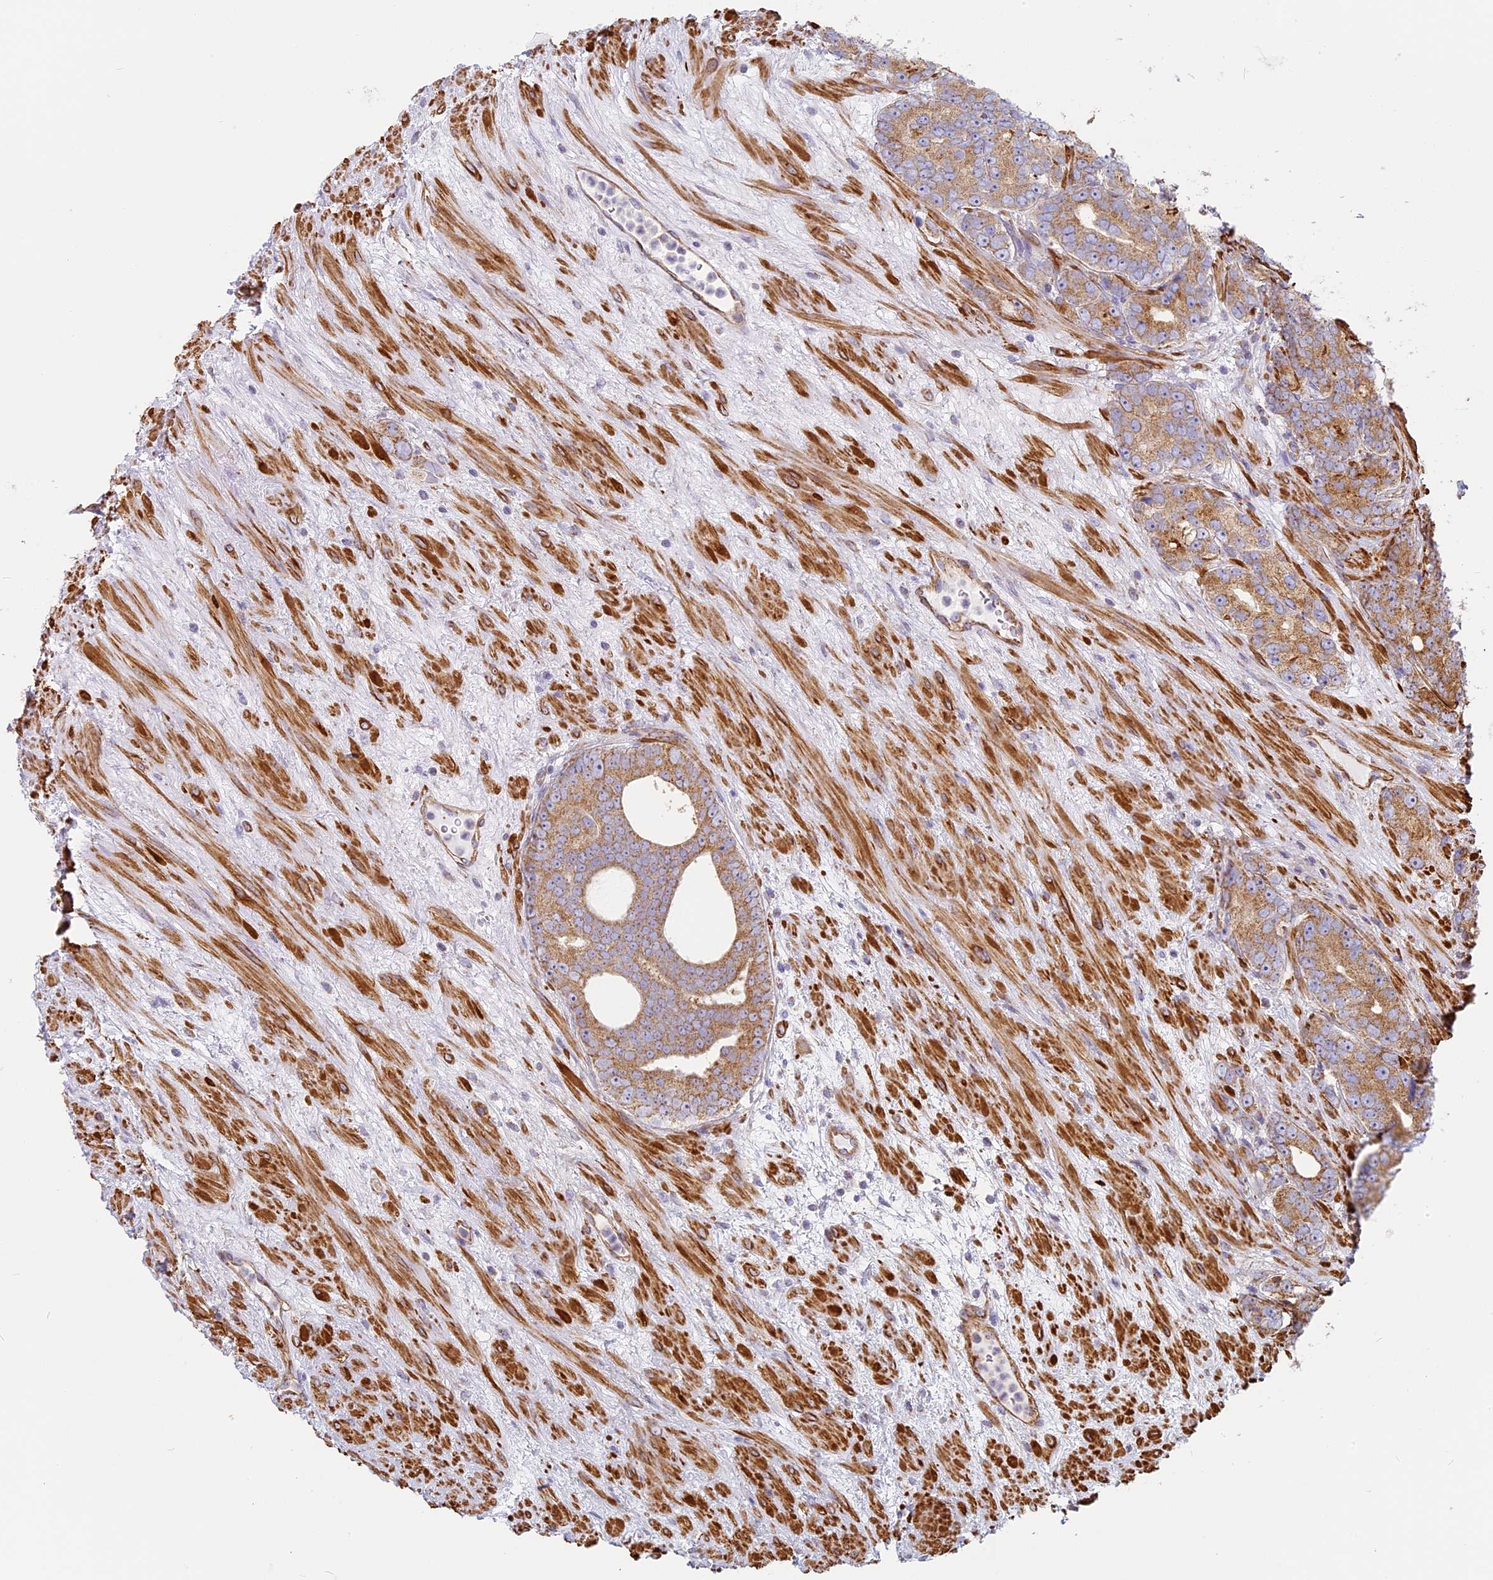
{"staining": {"intensity": "moderate", "quantity": ">75%", "location": "cytoplasmic/membranous"}, "tissue": "prostate cancer", "cell_type": "Tumor cells", "image_type": "cancer", "snomed": [{"axis": "morphology", "description": "Adenocarcinoma, High grade"}, {"axis": "topography", "description": "Prostate"}], "caption": "A high-resolution photomicrograph shows immunohistochemistry (IHC) staining of prostate cancer (adenocarcinoma (high-grade)), which demonstrates moderate cytoplasmic/membranous expression in approximately >75% of tumor cells. The protein is stained brown, and the nuclei are stained in blue (DAB (3,3'-diaminobenzidine) IHC with brightfield microscopy, high magnification).", "gene": "DDA1", "patient": {"sex": "male", "age": 64}}